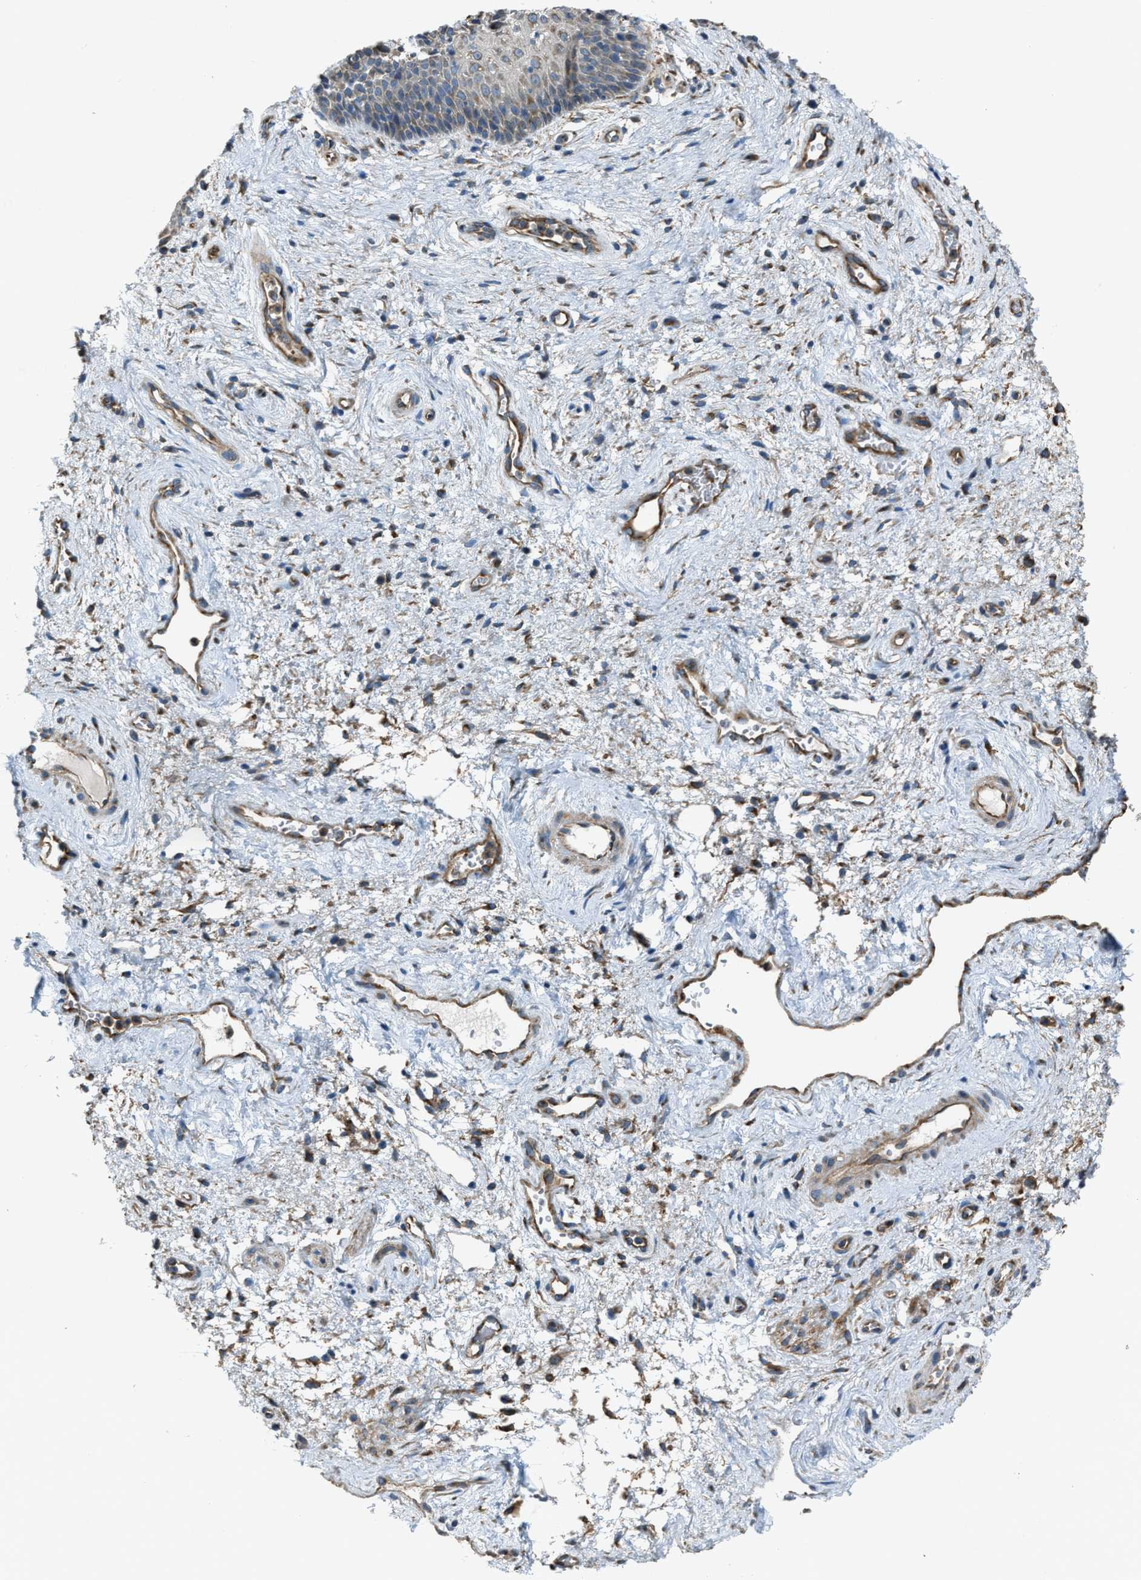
{"staining": {"intensity": "moderate", "quantity": "25%-75%", "location": "cytoplasmic/membranous"}, "tissue": "vagina", "cell_type": "Squamous epithelial cells", "image_type": "normal", "snomed": [{"axis": "morphology", "description": "Normal tissue, NOS"}, {"axis": "topography", "description": "Vagina"}], "caption": "This is an image of immunohistochemistry staining of benign vagina, which shows moderate positivity in the cytoplasmic/membranous of squamous epithelial cells.", "gene": "TRPC1", "patient": {"sex": "female", "age": 34}}